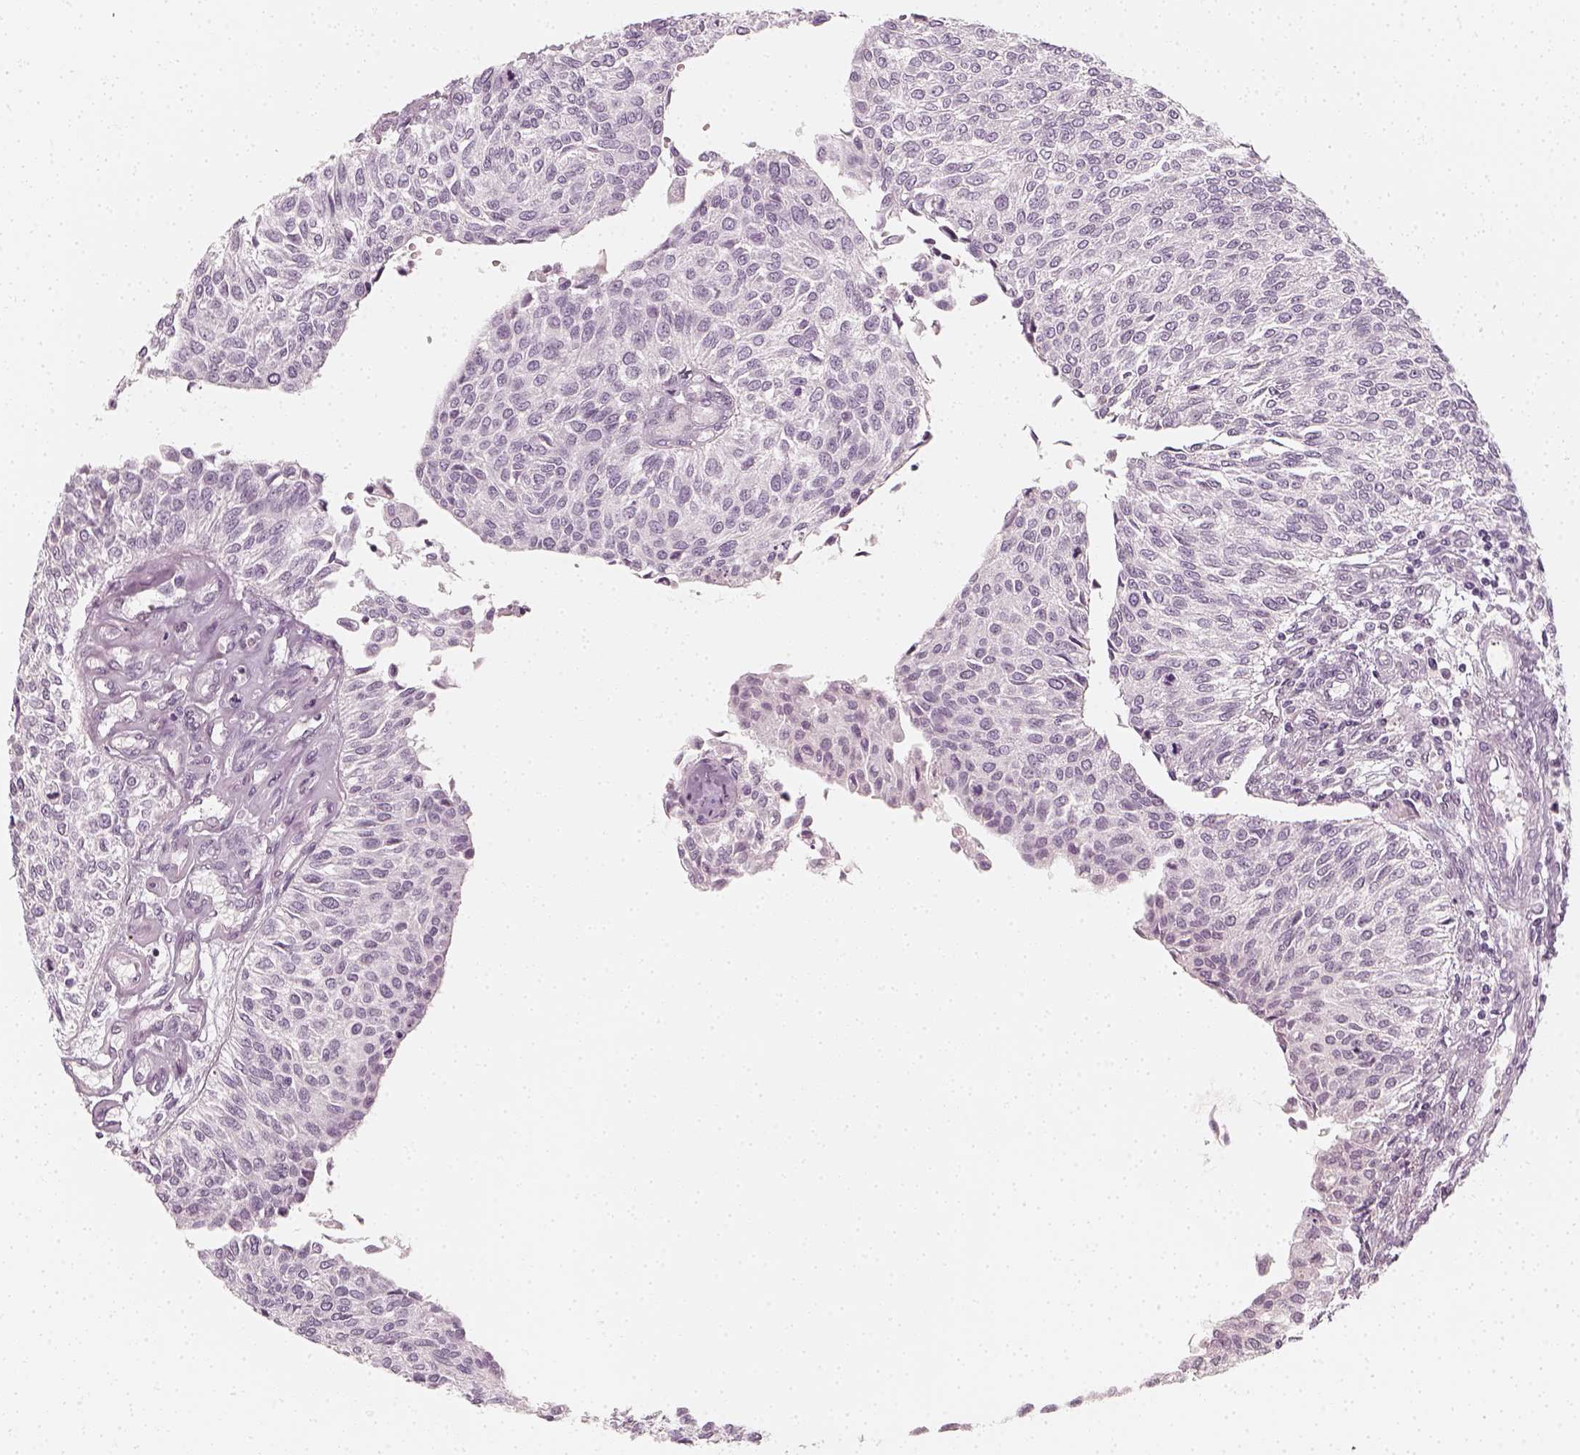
{"staining": {"intensity": "negative", "quantity": "none", "location": "none"}, "tissue": "urothelial cancer", "cell_type": "Tumor cells", "image_type": "cancer", "snomed": [{"axis": "morphology", "description": "Urothelial carcinoma, NOS"}, {"axis": "topography", "description": "Urinary bladder"}], "caption": "Immunohistochemical staining of transitional cell carcinoma displays no significant expression in tumor cells.", "gene": "KRTAP2-1", "patient": {"sex": "male", "age": 55}}